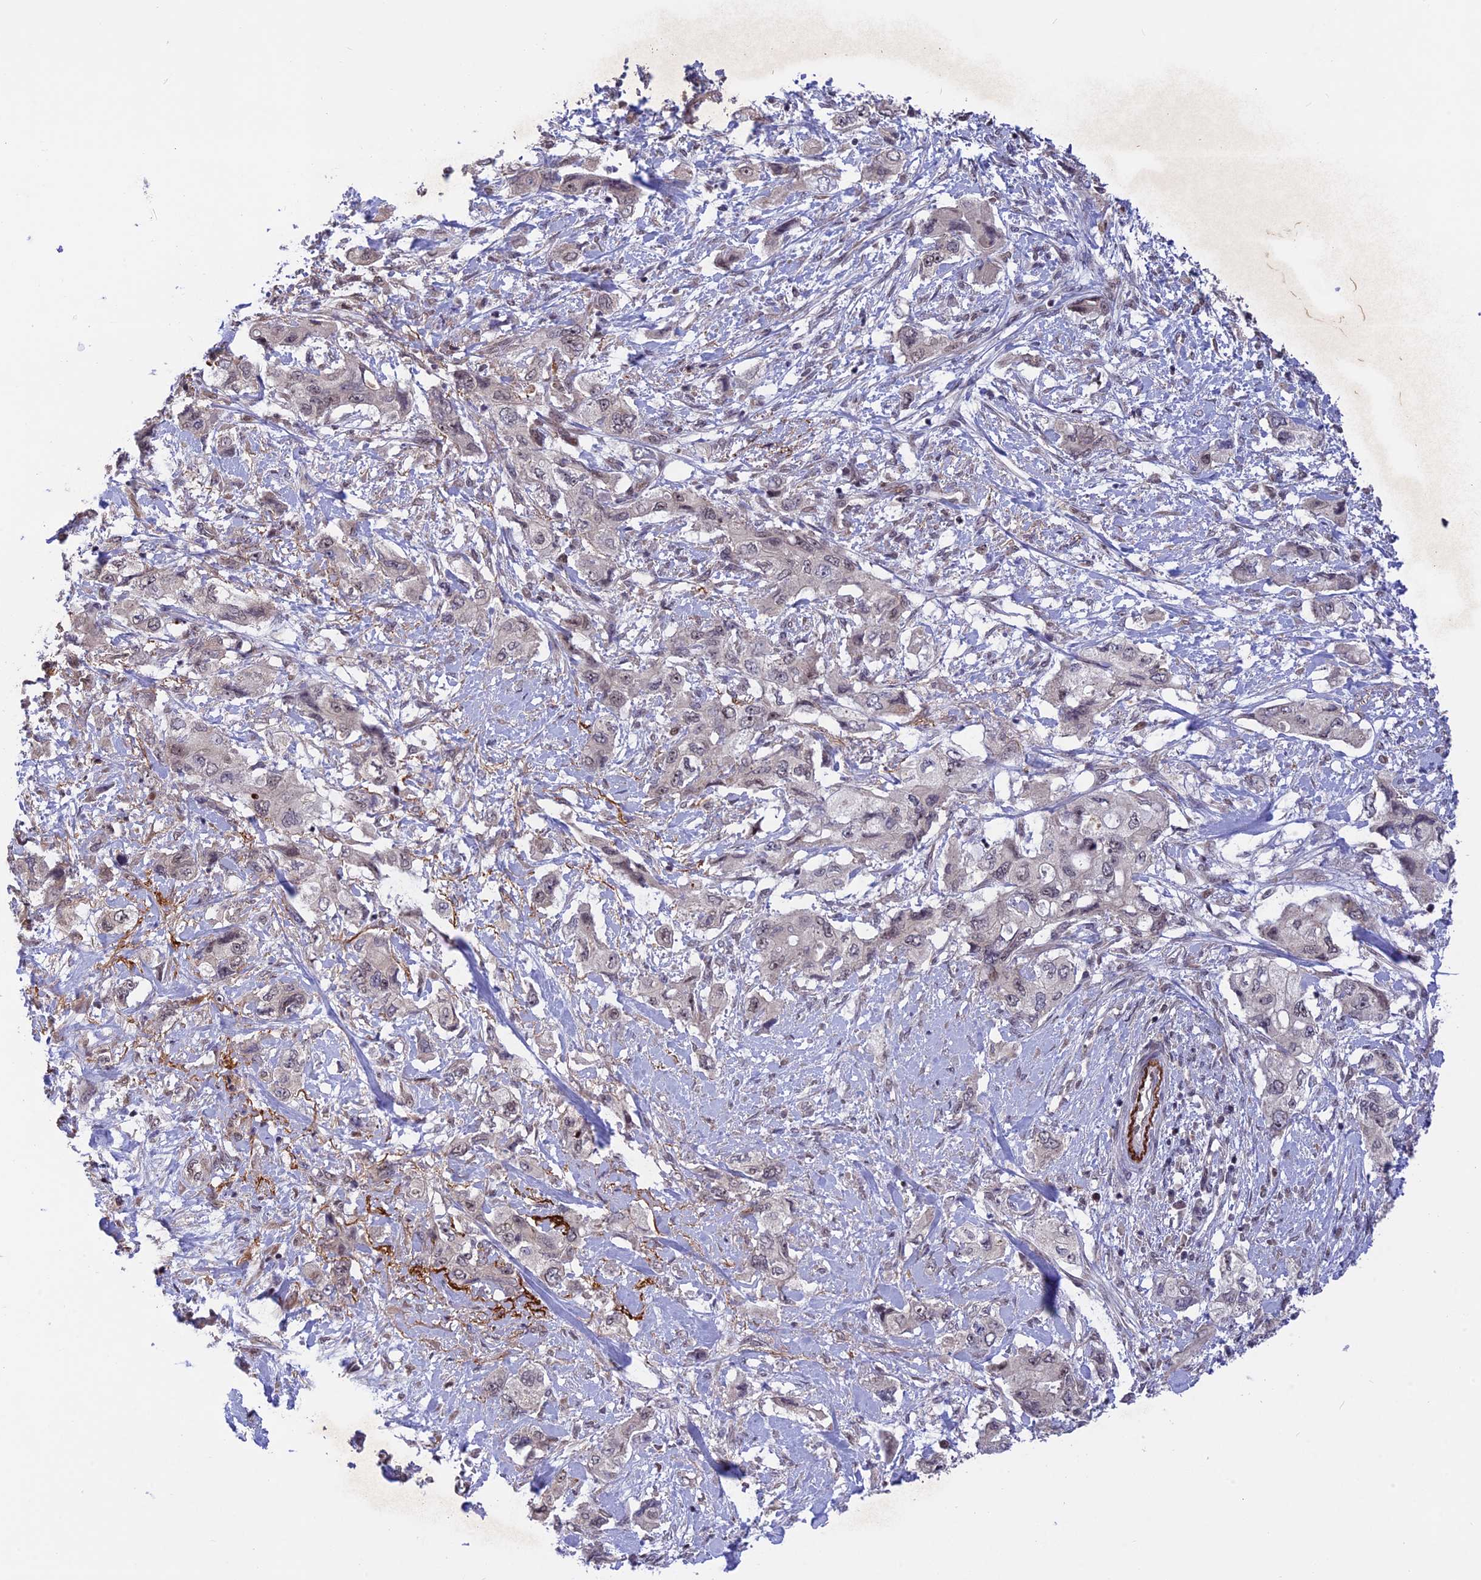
{"staining": {"intensity": "weak", "quantity": "<25%", "location": "nuclear"}, "tissue": "pancreatic cancer", "cell_type": "Tumor cells", "image_type": "cancer", "snomed": [{"axis": "morphology", "description": "Adenocarcinoma, NOS"}, {"axis": "topography", "description": "Pancreas"}], "caption": "Immunohistochemistry image of human pancreatic cancer stained for a protein (brown), which shows no staining in tumor cells. (DAB (3,3'-diaminobenzidine) immunohistochemistry with hematoxylin counter stain).", "gene": "POLR2C", "patient": {"sex": "female", "age": 73}}